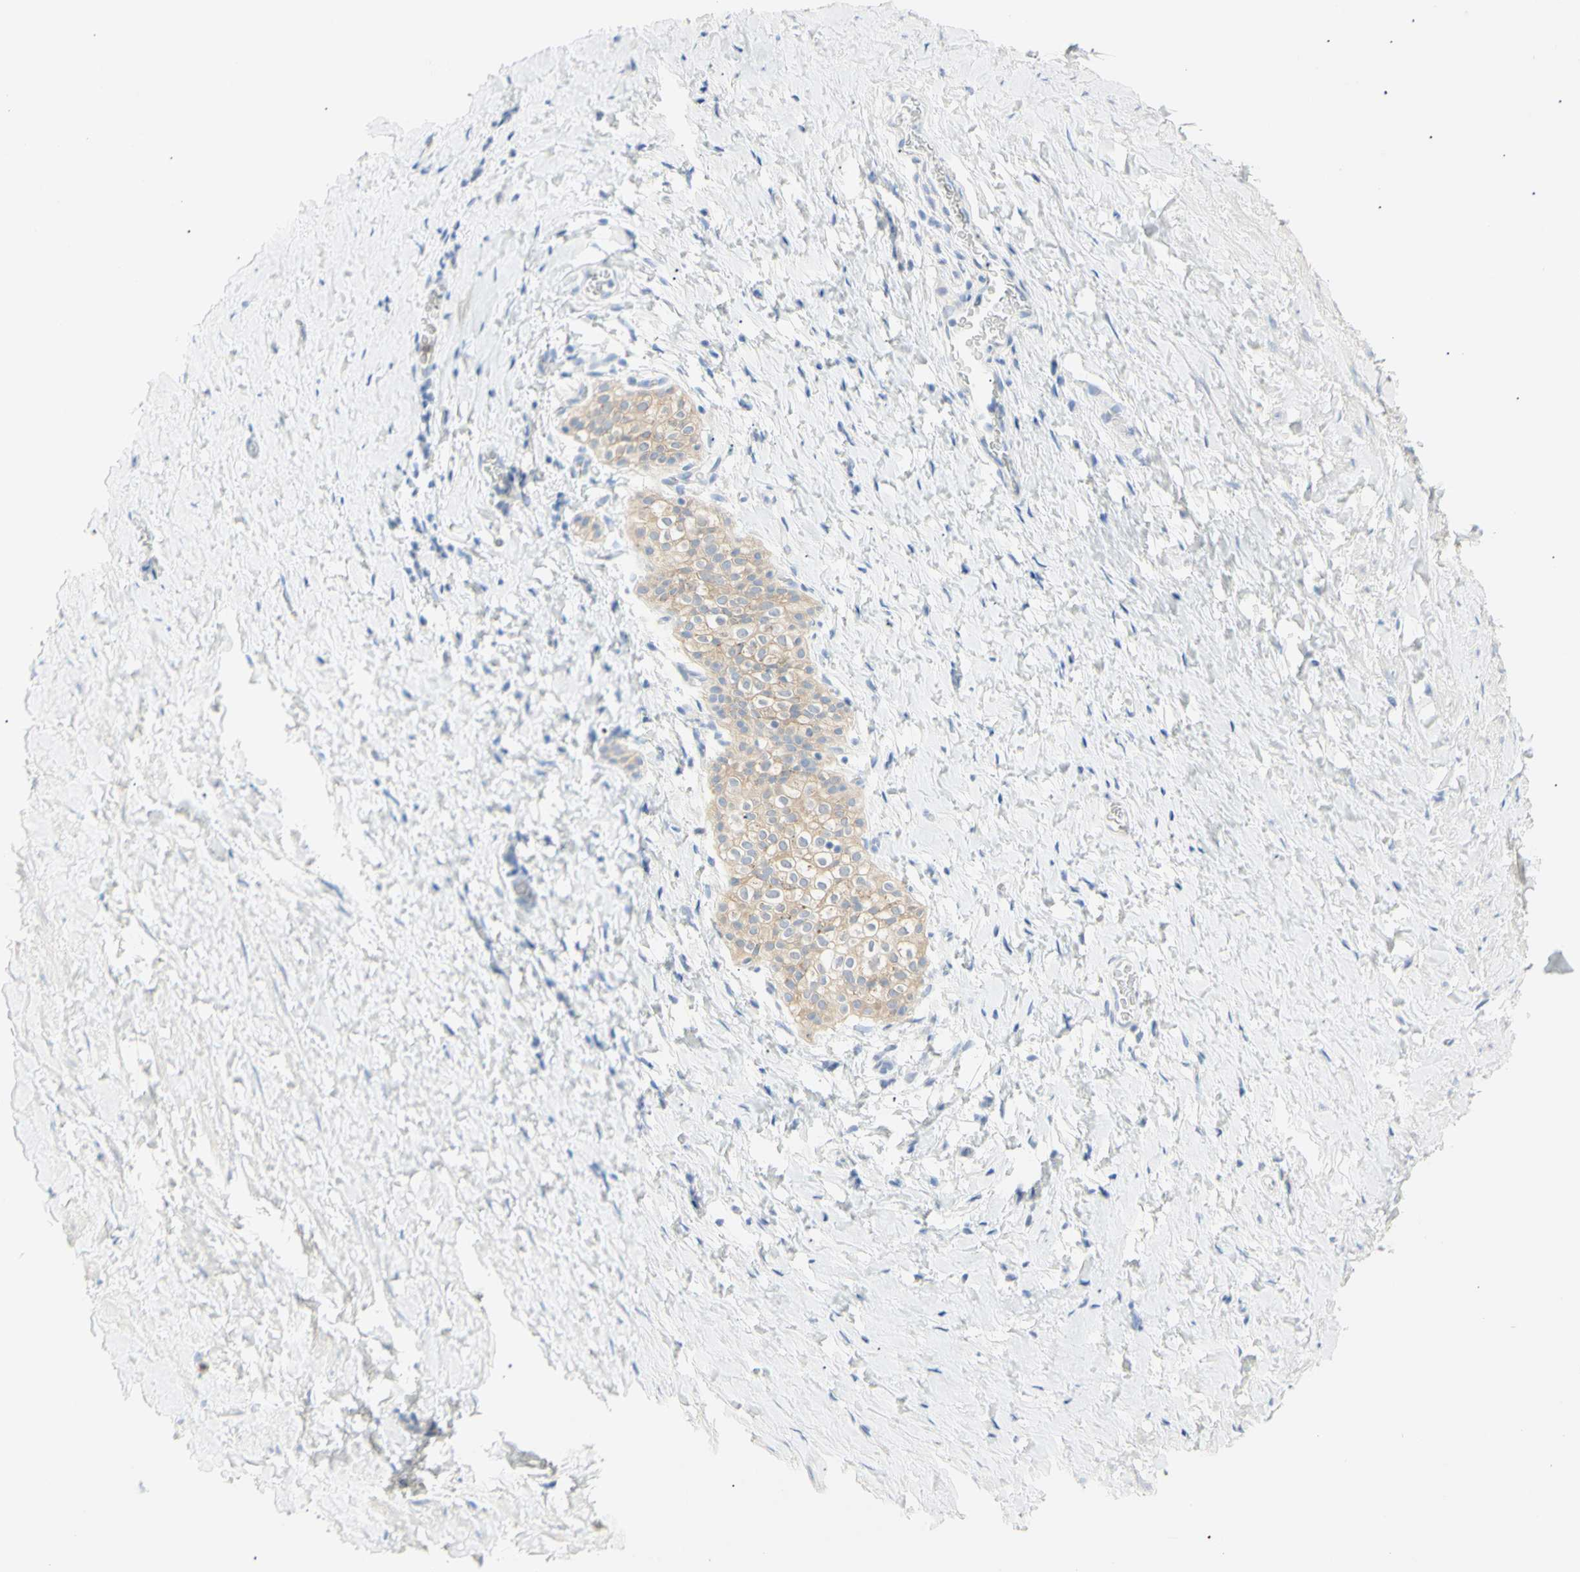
{"staining": {"intensity": "negative", "quantity": "none", "location": "none"}, "tissue": "smooth muscle", "cell_type": "Smooth muscle cells", "image_type": "normal", "snomed": [{"axis": "morphology", "description": "Normal tissue, NOS"}, {"axis": "topography", "description": "Smooth muscle"}], "caption": "IHC photomicrograph of unremarkable human smooth muscle stained for a protein (brown), which shows no expression in smooth muscle cells.", "gene": "B4GALNT3", "patient": {"sex": "male", "age": 16}}